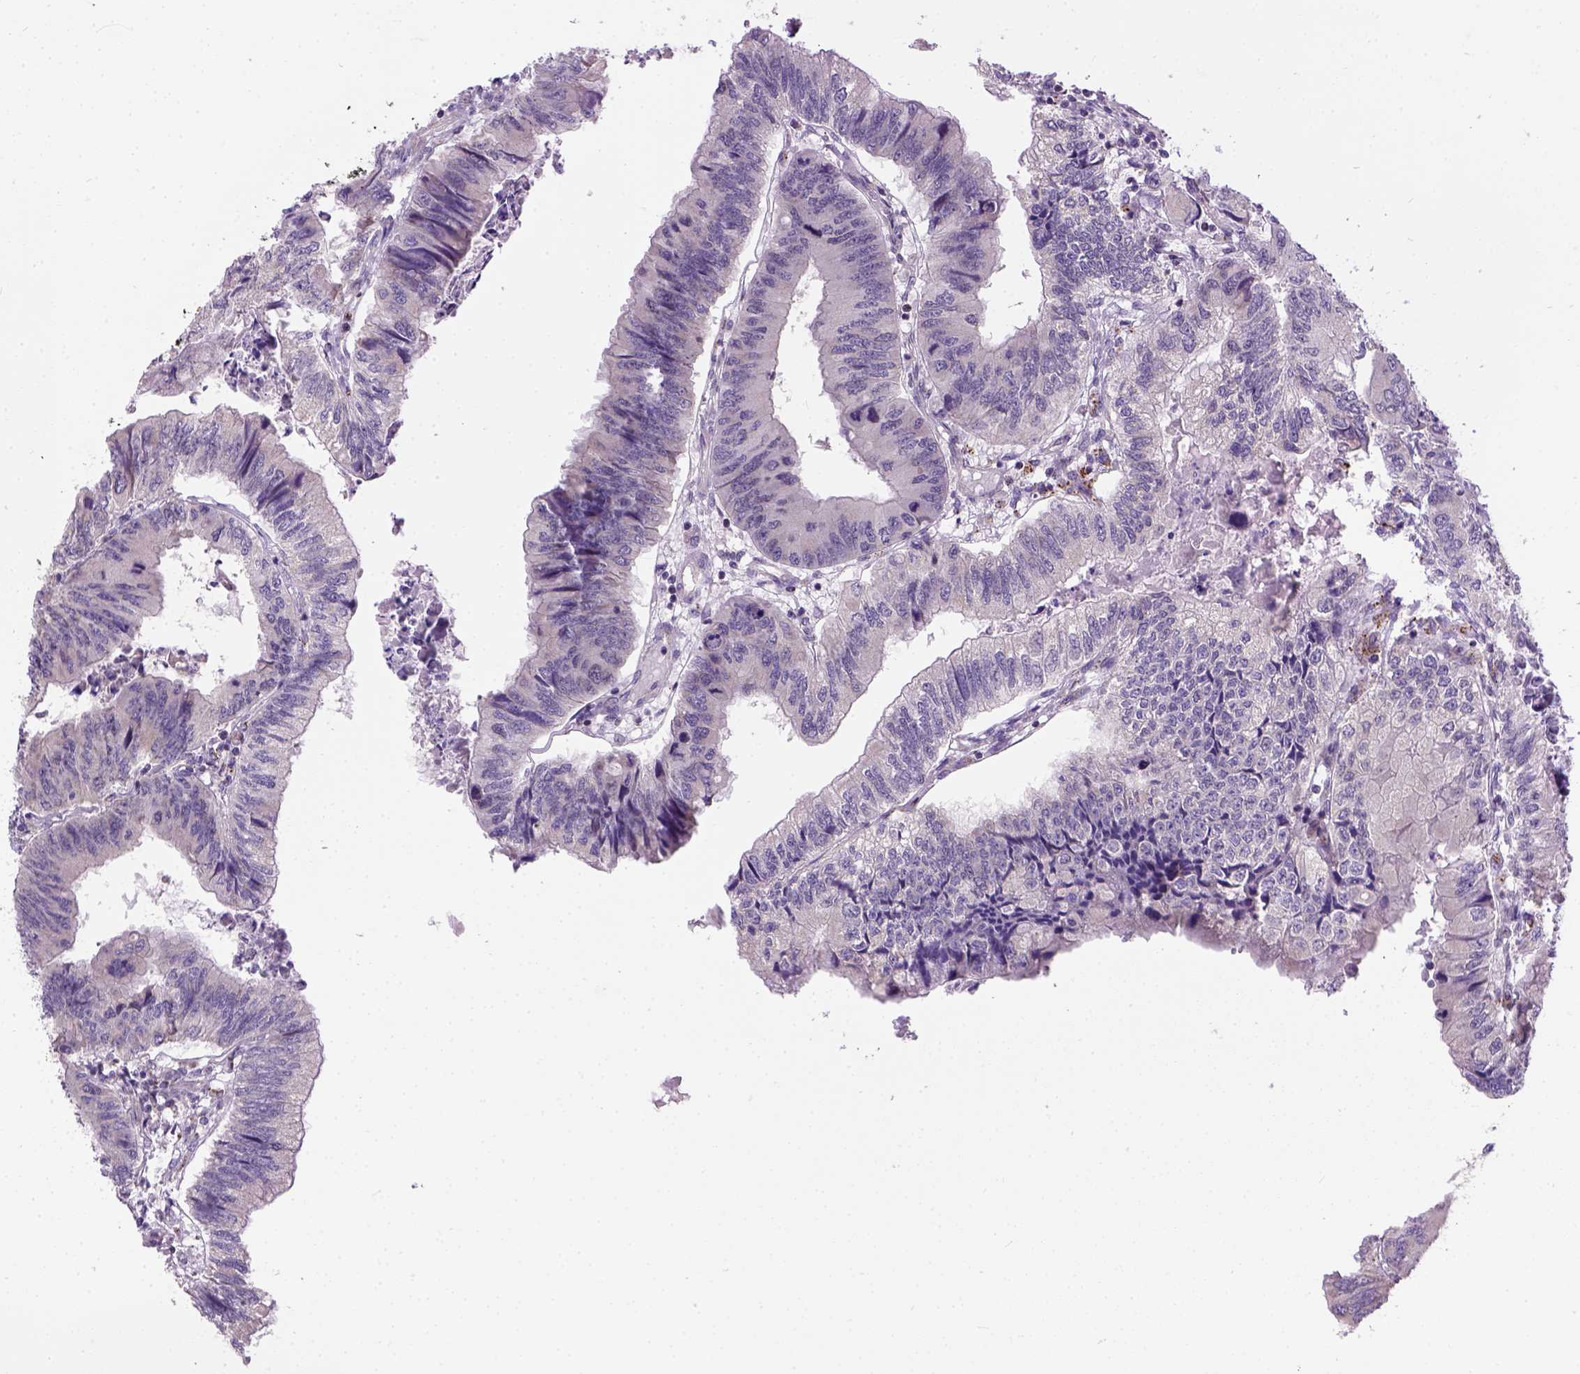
{"staining": {"intensity": "weak", "quantity": "<25%", "location": "cytoplasmic/membranous"}, "tissue": "colorectal cancer", "cell_type": "Tumor cells", "image_type": "cancer", "snomed": [{"axis": "morphology", "description": "Adenocarcinoma, NOS"}, {"axis": "topography", "description": "Colon"}], "caption": "Tumor cells show no significant protein staining in adenocarcinoma (colorectal).", "gene": "KAZN", "patient": {"sex": "male", "age": 53}}